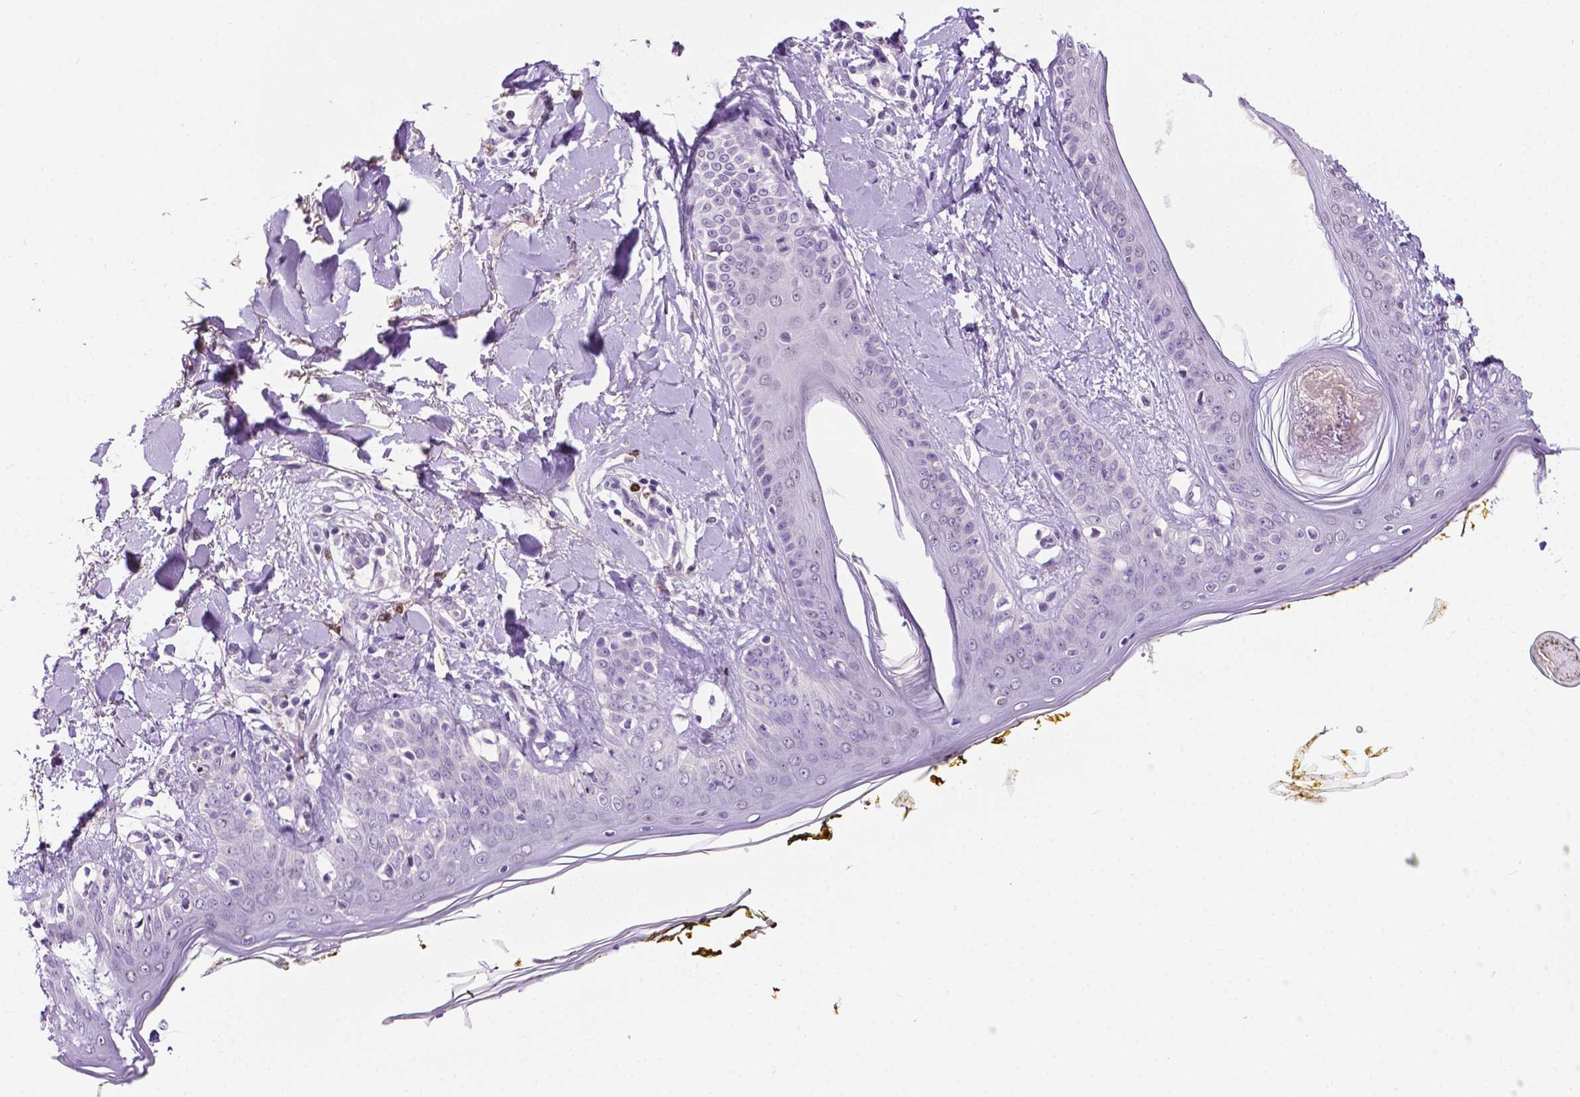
{"staining": {"intensity": "negative", "quantity": "none", "location": "none"}, "tissue": "skin", "cell_type": "Fibroblasts", "image_type": "normal", "snomed": [{"axis": "morphology", "description": "Normal tissue, NOS"}, {"axis": "topography", "description": "Skin"}], "caption": "High power microscopy photomicrograph of an immunohistochemistry (IHC) micrograph of benign skin, revealing no significant positivity in fibroblasts.", "gene": "MMP27", "patient": {"sex": "female", "age": 34}}